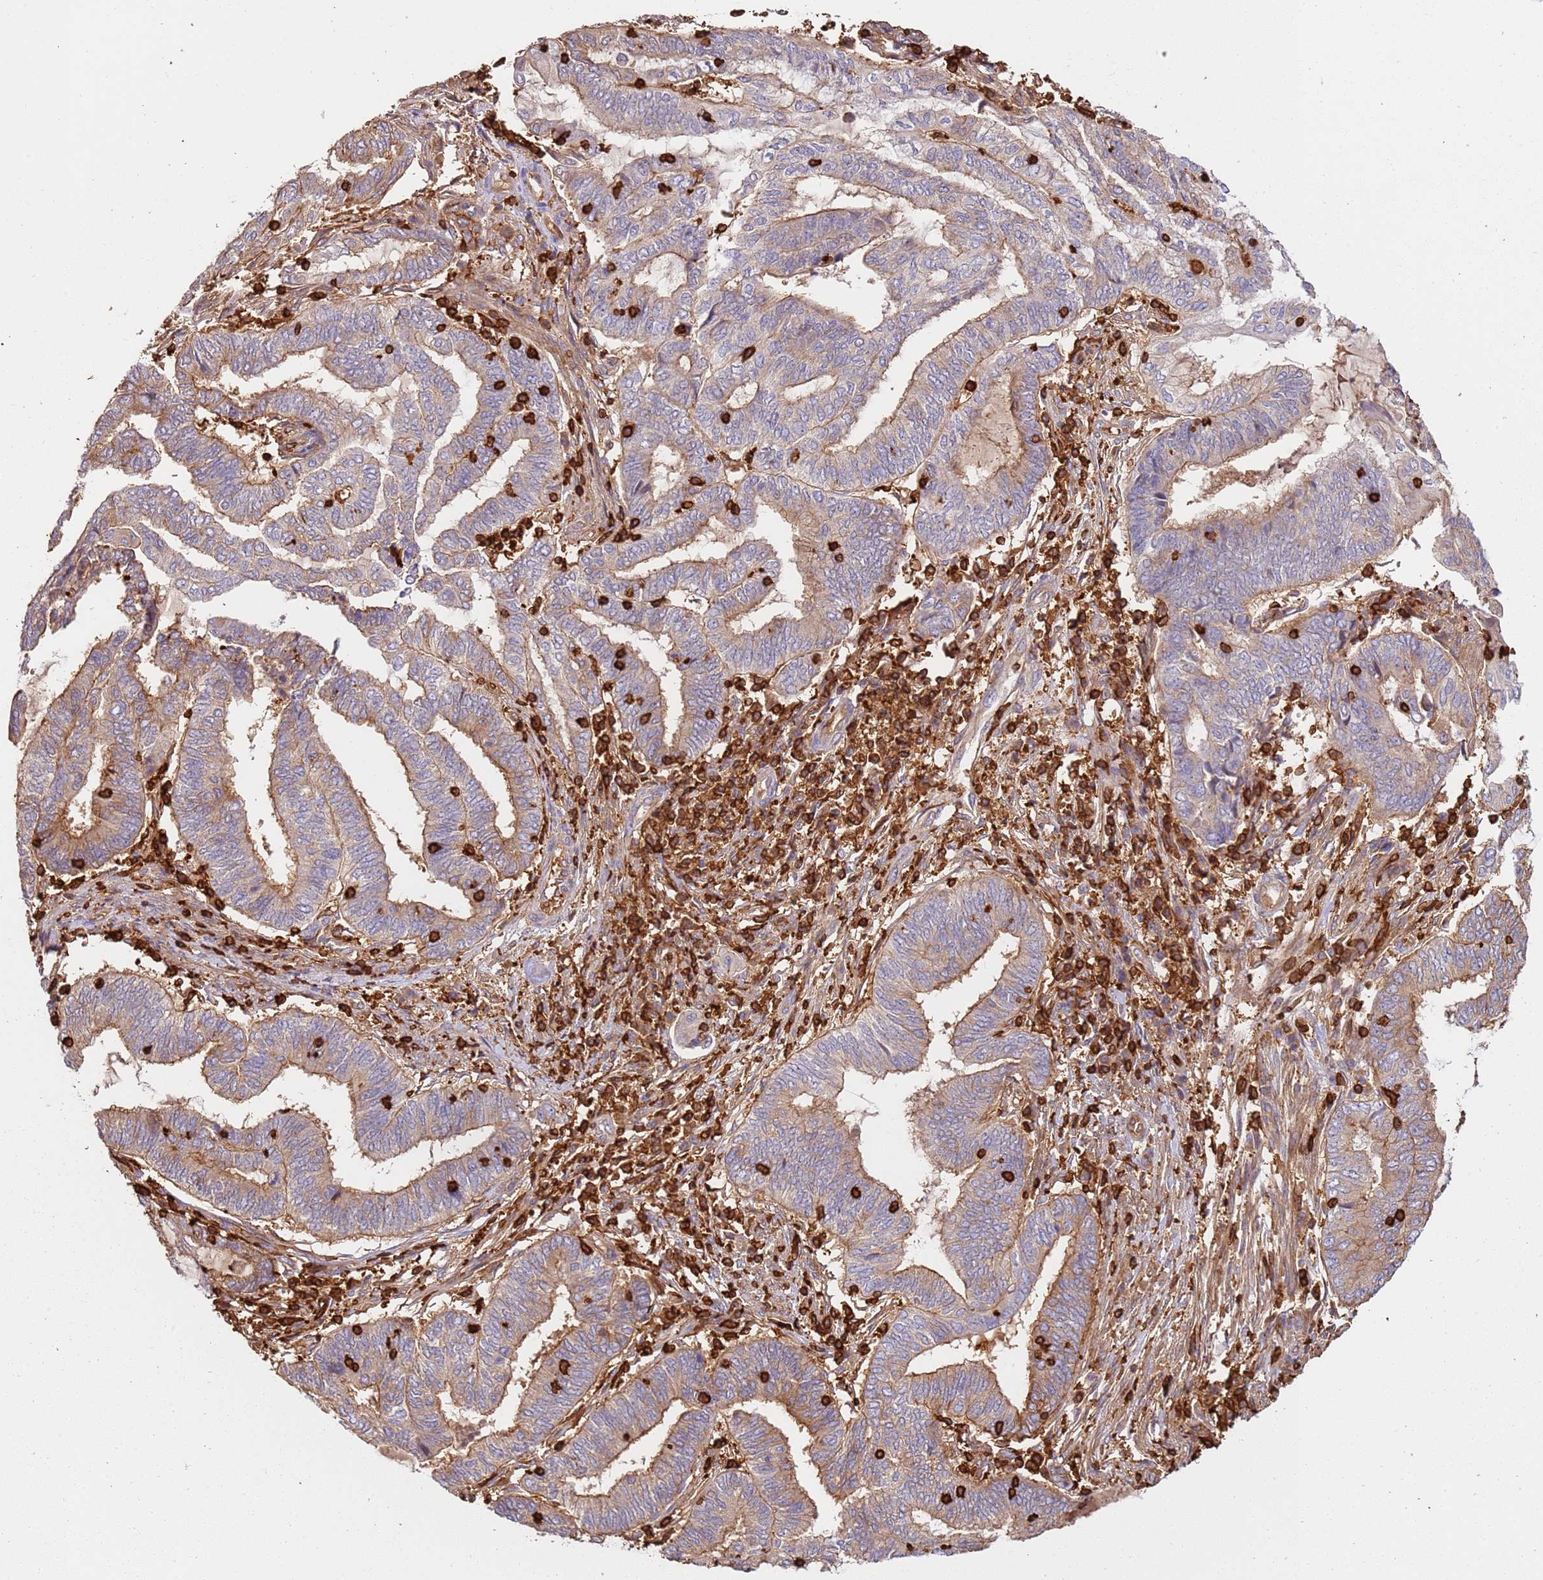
{"staining": {"intensity": "moderate", "quantity": ">75%", "location": "cytoplasmic/membranous"}, "tissue": "endometrial cancer", "cell_type": "Tumor cells", "image_type": "cancer", "snomed": [{"axis": "morphology", "description": "Adenocarcinoma, NOS"}, {"axis": "topography", "description": "Uterus"}, {"axis": "topography", "description": "Endometrium"}], "caption": "Adenocarcinoma (endometrial) stained with a protein marker reveals moderate staining in tumor cells.", "gene": "OR6P1", "patient": {"sex": "female", "age": 70}}